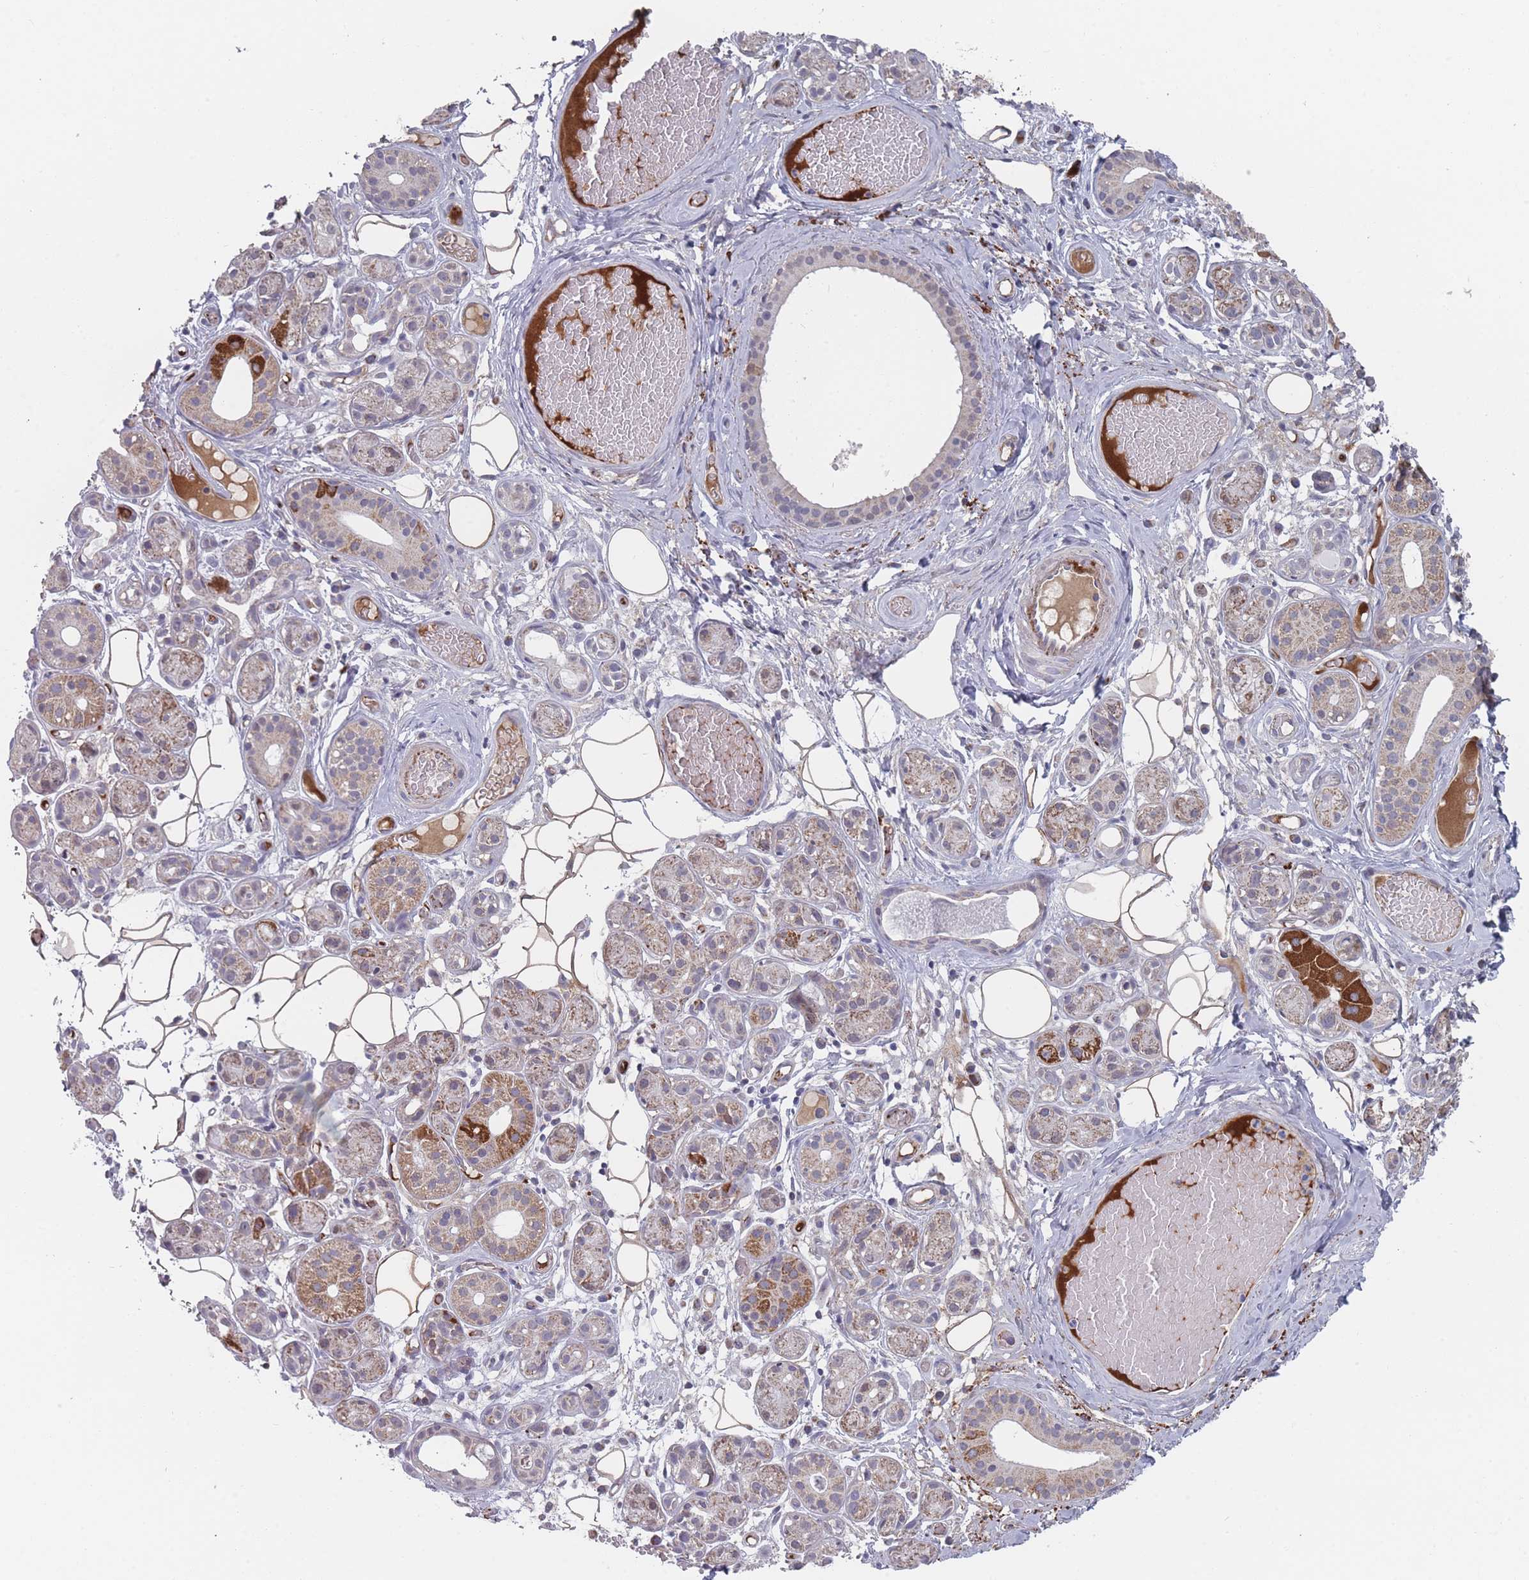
{"staining": {"intensity": "moderate", "quantity": "25%-75%", "location": "cytoplasmic/membranous"}, "tissue": "salivary gland", "cell_type": "Glandular cells", "image_type": "normal", "snomed": [{"axis": "morphology", "description": "Normal tissue, NOS"}, {"axis": "topography", "description": "Salivary gland"}], "caption": "A high-resolution histopathology image shows immunohistochemistry staining of benign salivary gland, which exhibits moderate cytoplasmic/membranous staining in about 25%-75% of glandular cells. The protein of interest is stained brown, and the nuclei are stained in blue (DAB IHC with brightfield microscopy, high magnification).", "gene": "TRARG1", "patient": {"sex": "male", "age": 82}}